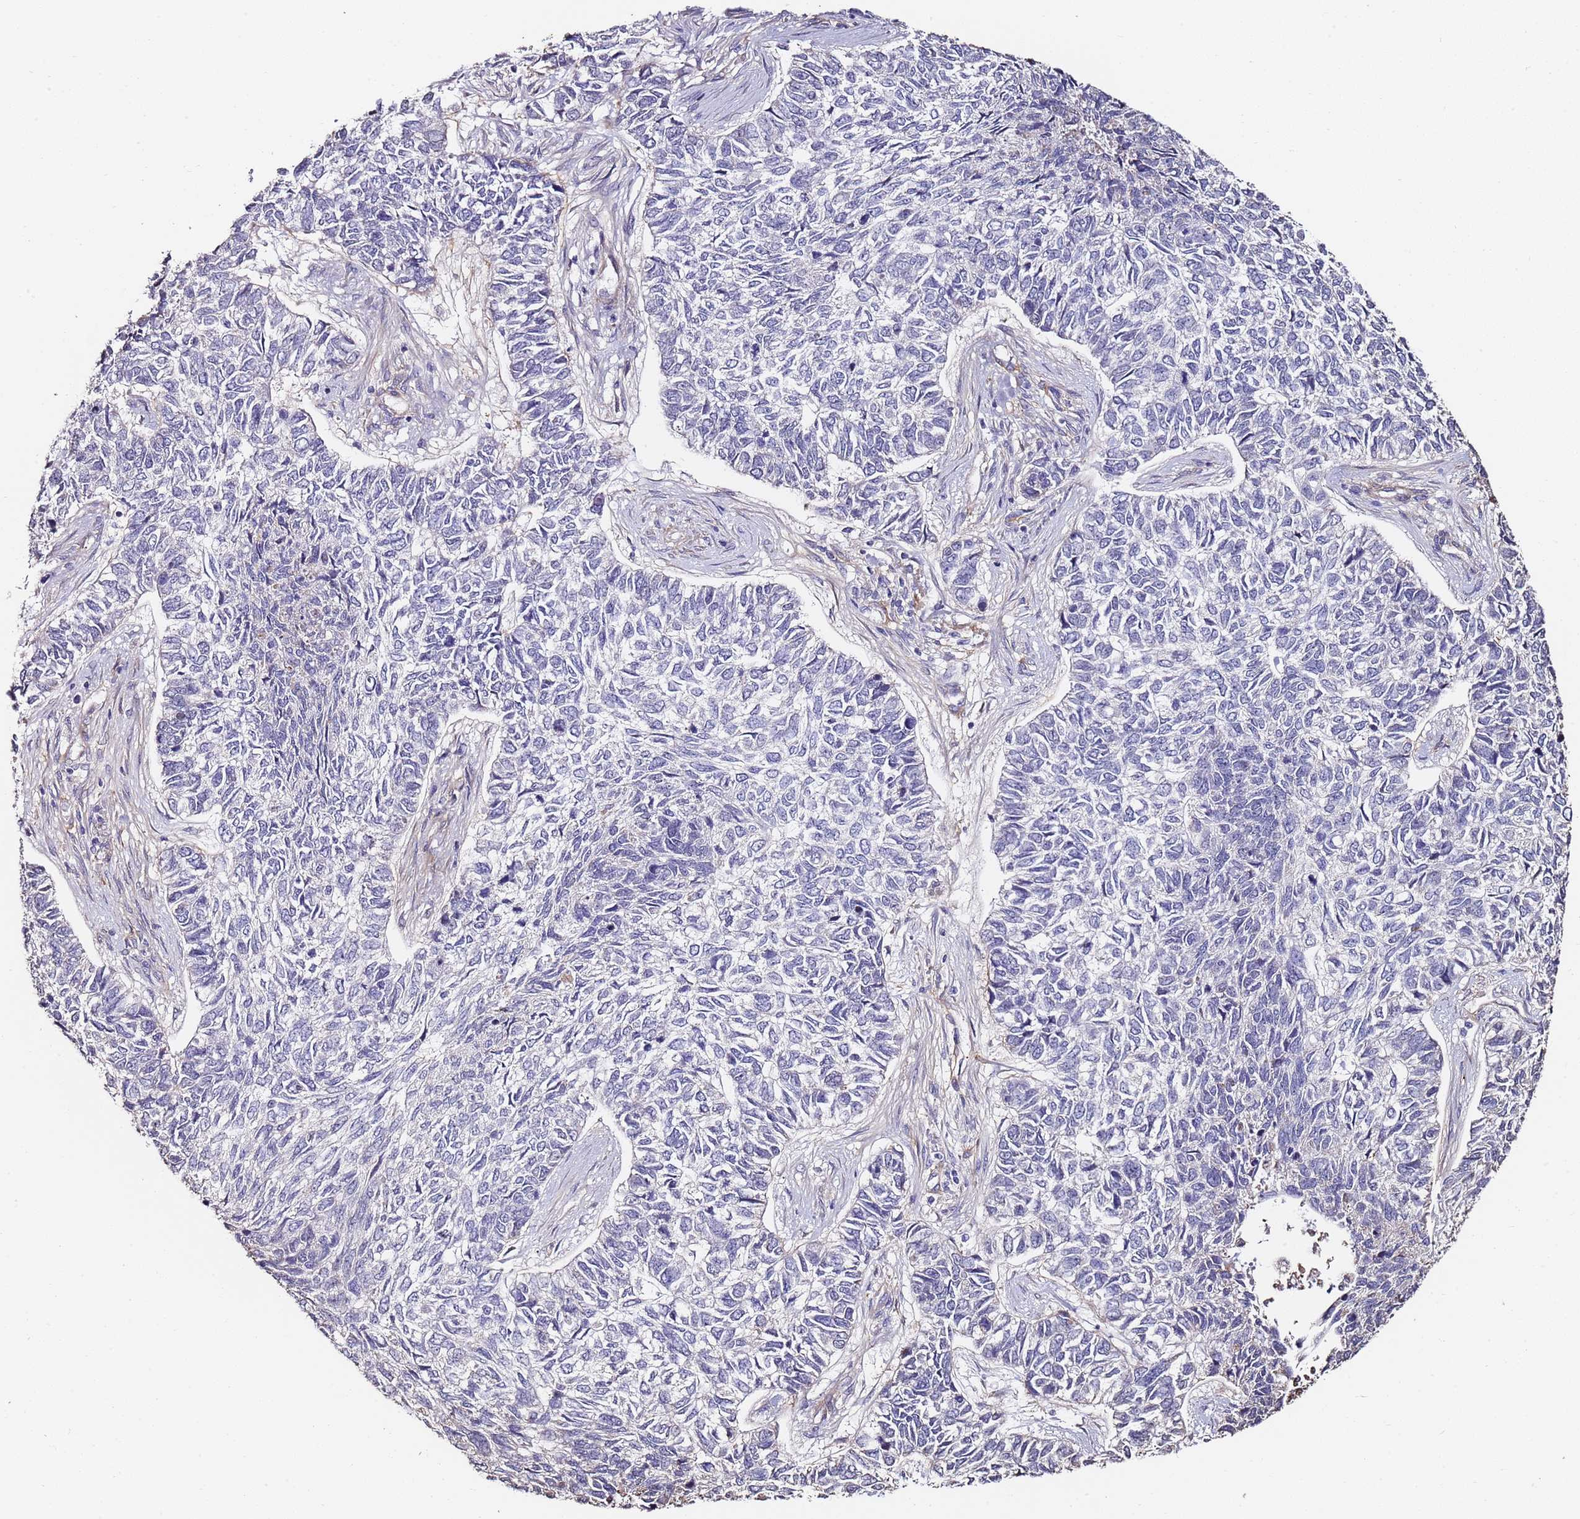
{"staining": {"intensity": "negative", "quantity": "none", "location": "none"}, "tissue": "skin cancer", "cell_type": "Tumor cells", "image_type": "cancer", "snomed": [{"axis": "morphology", "description": "Basal cell carcinoma"}, {"axis": "topography", "description": "Skin"}], "caption": "Tumor cells show no significant positivity in skin cancer (basal cell carcinoma). (Stains: DAB (3,3'-diaminobenzidine) IHC with hematoxylin counter stain, Microscopy: brightfield microscopy at high magnification).", "gene": "C3orf80", "patient": {"sex": "female", "age": 65}}